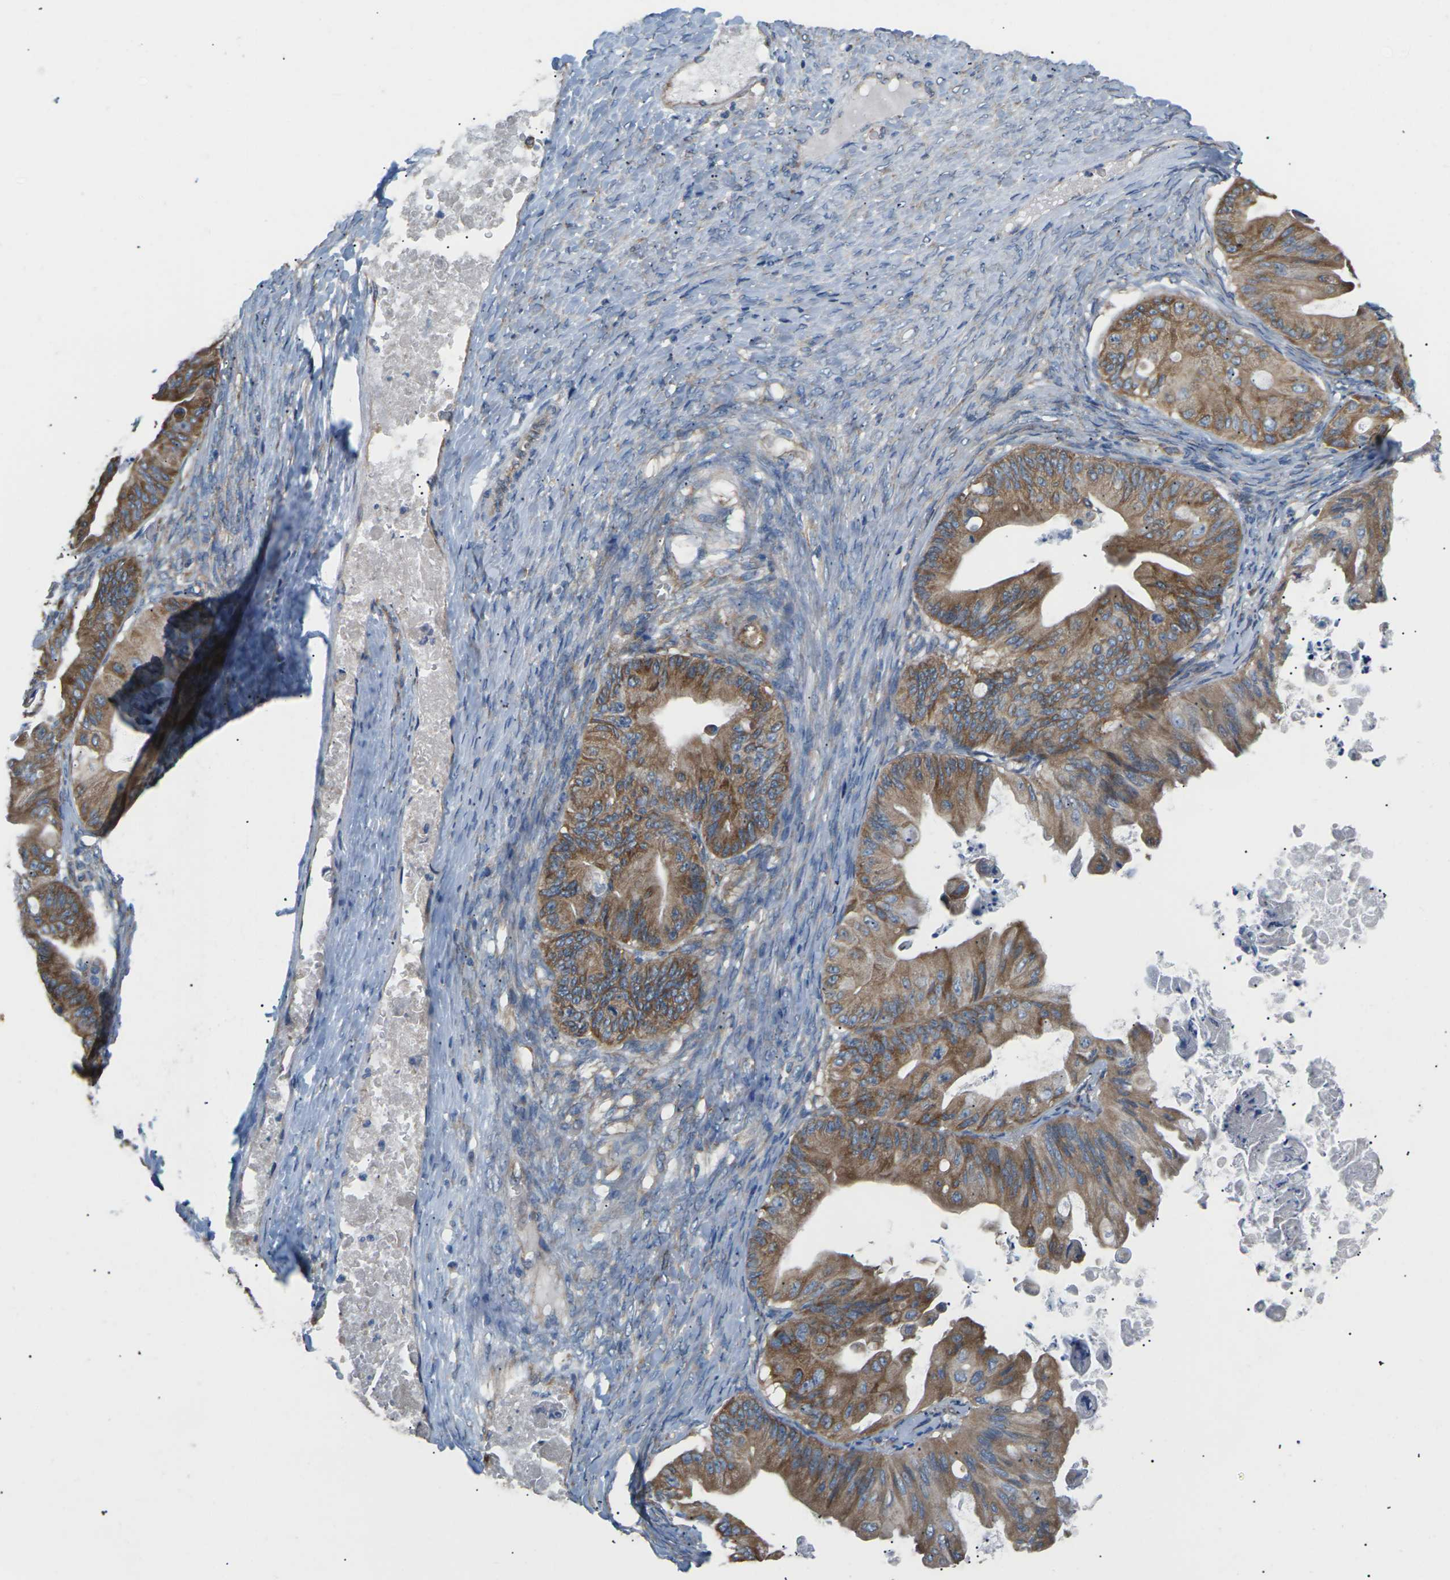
{"staining": {"intensity": "moderate", "quantity": ">75%", "location": "cytoplasmic/membranous"}, "tissue": "ovarian cancer", "cell_type": "Tumor cells", "image_type": "cancer", "snomed": [{"axis": "morphology", "description": "Cystadenocarcinoma, mucinous, NOS"}, {"axis": "topography", "description": "Ovary"}], "caption": "This image reveals immunohistochemistry (IHC) staining of human mucinous cystadenocarcinoma (ovarian), with medium moderate cytoplasmic/membranous positivity in approximately >75% of tumor cells.", "gene": "KLHDC8B", "patient": {"sex": "female", "age": 37}}